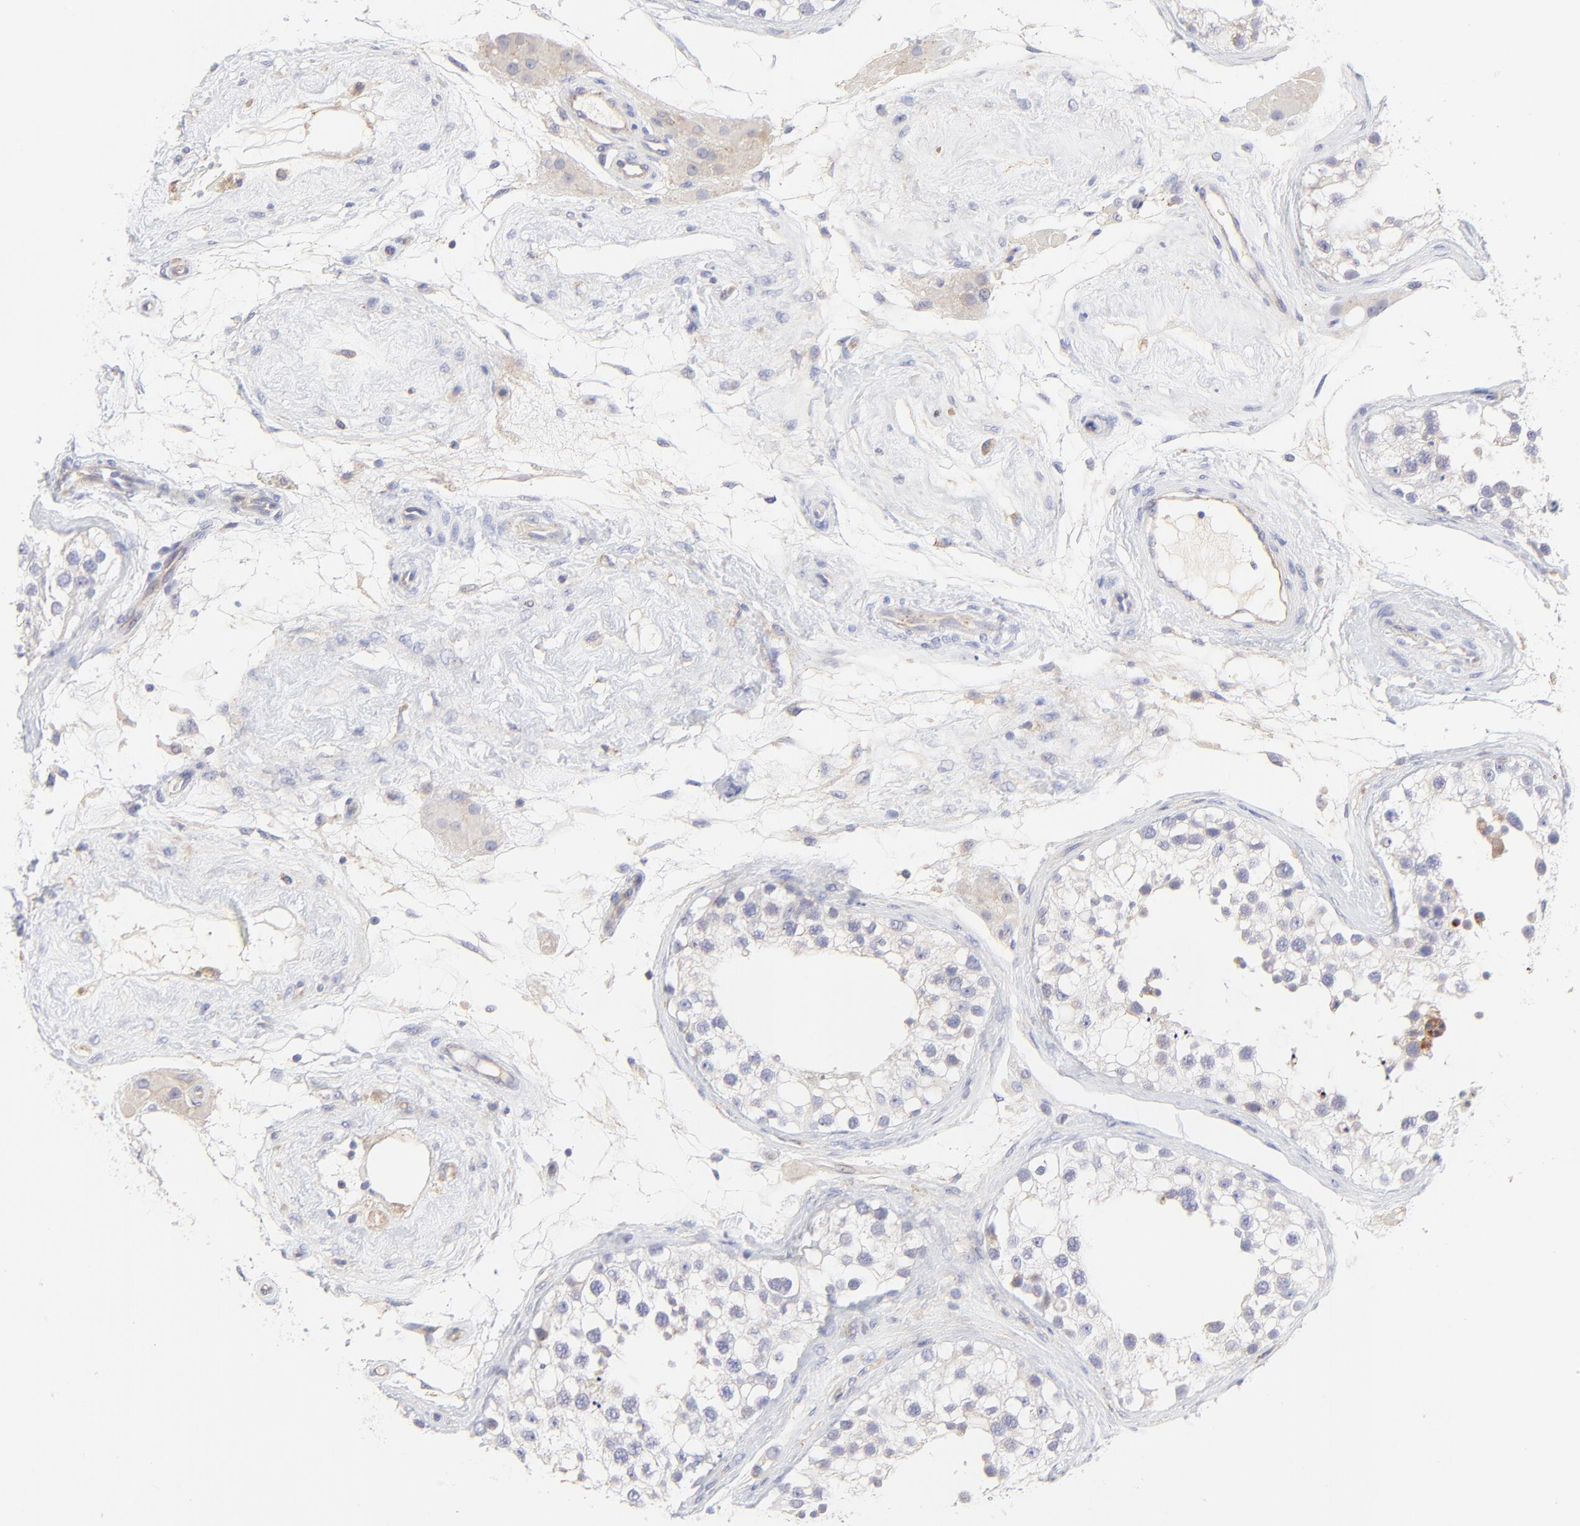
{"staining": {"intensity": "negative", "quantity": "none", "location": "none"}, "tissue": "testis", "cell_type": "Cells in seminiferous ducts", "image_type": "normal", "snomed": [{"axis": "morphology", "description": "Normal tissue, NOS"}, {"axis": "topography", "description": "Testis"}], "caption": "Immunohistochemical staining of unremarkable testis reveals no significant positivity in cells in seminiferous ducts. (Brightfield microscopy of DAB (3,3'-diaminobenzidine) immunohistochemistry (IHC) at high magnification).", "gene": "LHFPL1", "patient": {"sex": "male", "age": 68}}